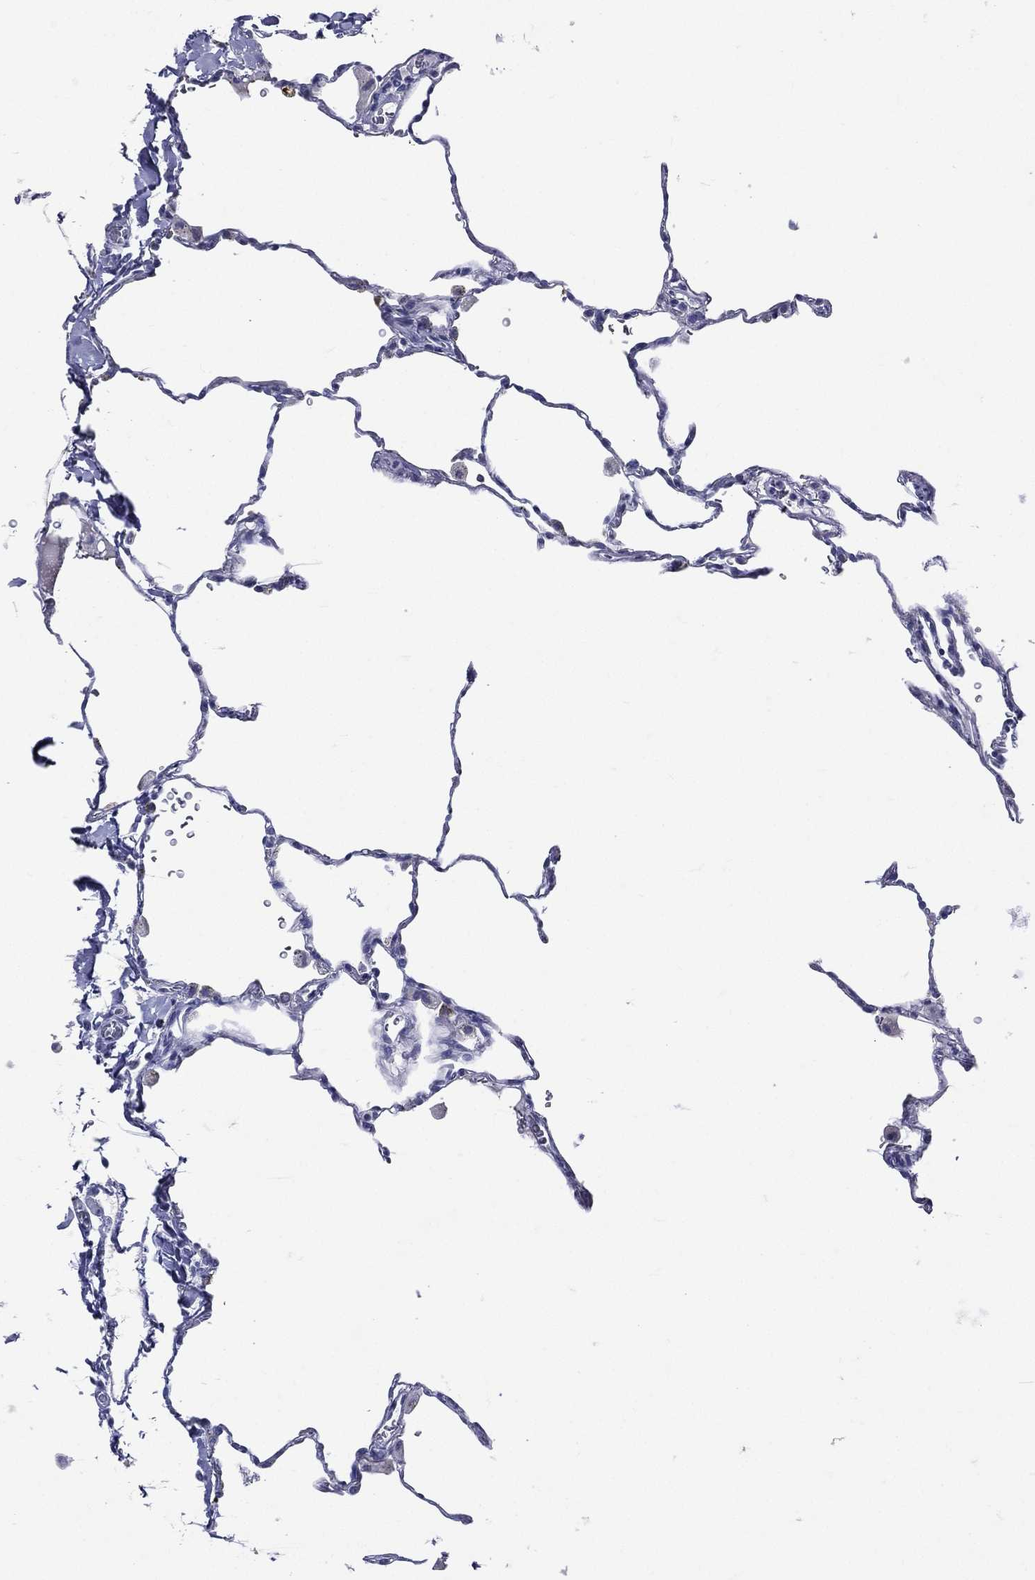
{"staining": {"intensity": "negative", "quantity": "none", "location": "none"}, "tissue": "lung", "cell_type": "Alveolar cells", "image_type": "normal", "snomed": [{"axis": "morphology", "description": "Normal tissue, NOS"}, {"axis": "morphology", "description": "Adenocarcinoma, metastatic, NOS"}, {"axis": "topography", "description": "Lung"}], "caption": "This is an immunohistochemistry histopathology image of benign human lung. There is no positivity in alveolar cells.", "gene": "TGM1", "patient": {"sex": "male", "age": 45}}